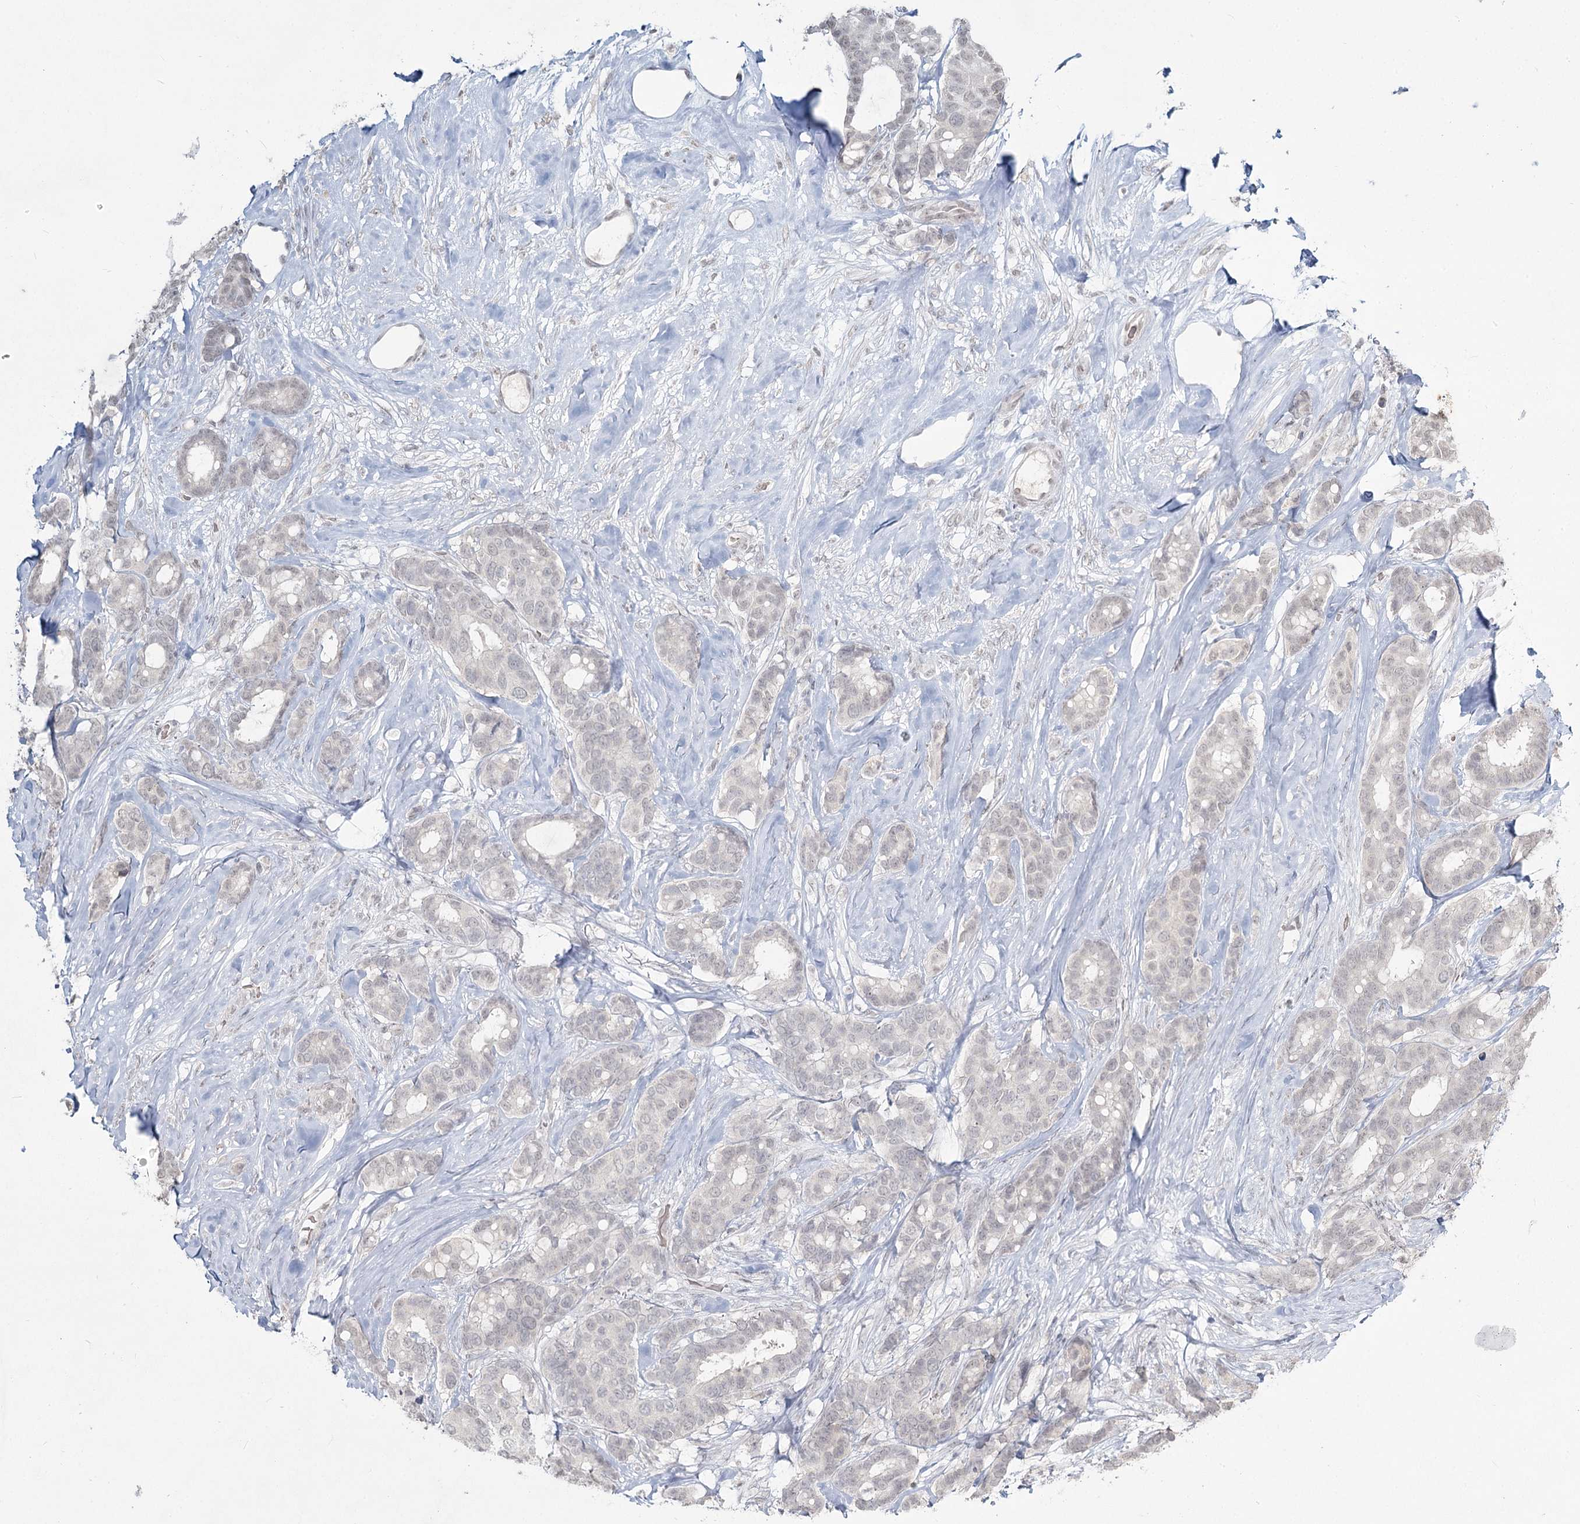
{"staining": {"intensity": "negative", "quantity": "none", "location": "none"}, "tissue": "breast cancer", "cell_type": "Tumor cells", "image_type": "cancer", "snomed": [{"axis": "morphology", "description": "Duct carcinoma"}, {"axis": "topography", "description": "Breast"}], "caption": "The photomicrograph reveals no significant staining in tumor cells of breast cancer. Brightfield microscopy of immunohistochemistry (IHC) stained with DAB (brown) and hematoxylin (blue), captured at high magnification.", "gene": "LY6G5C", "patient": {"sex": "female", "age": 87}}